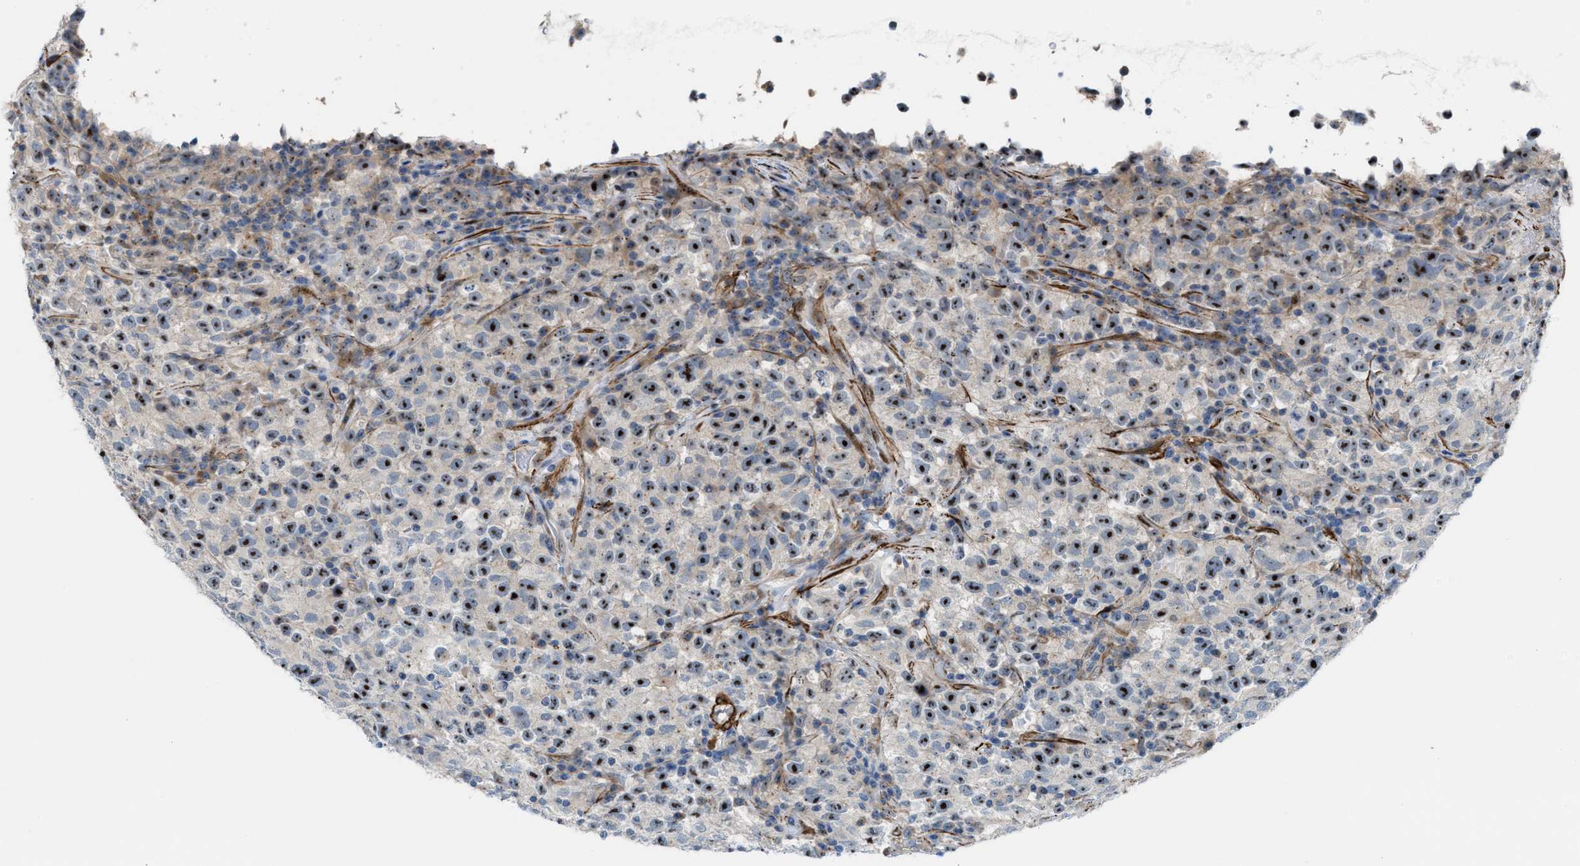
{"staining": {"intensity": "strong", "quantity": ">75%", "location": "nuclear"}, "tissue": "testis cancer", "cell_type": "Tumor cells", "image_type": "cancer", "snomed": [{"axis": "morphology", "description": "Seminoma, NOS"}, {"axis": "topography", "description": "Testis"}], "caption": "A brown stain shows strong nuclear staining of a protein in testis cancer (seminoma) tumor cells. Ihc stains the protein of interest in brown and the nuclei are stained blue.", "gene": "NQO2", "patient": {"sex": "male", "age": 22}}